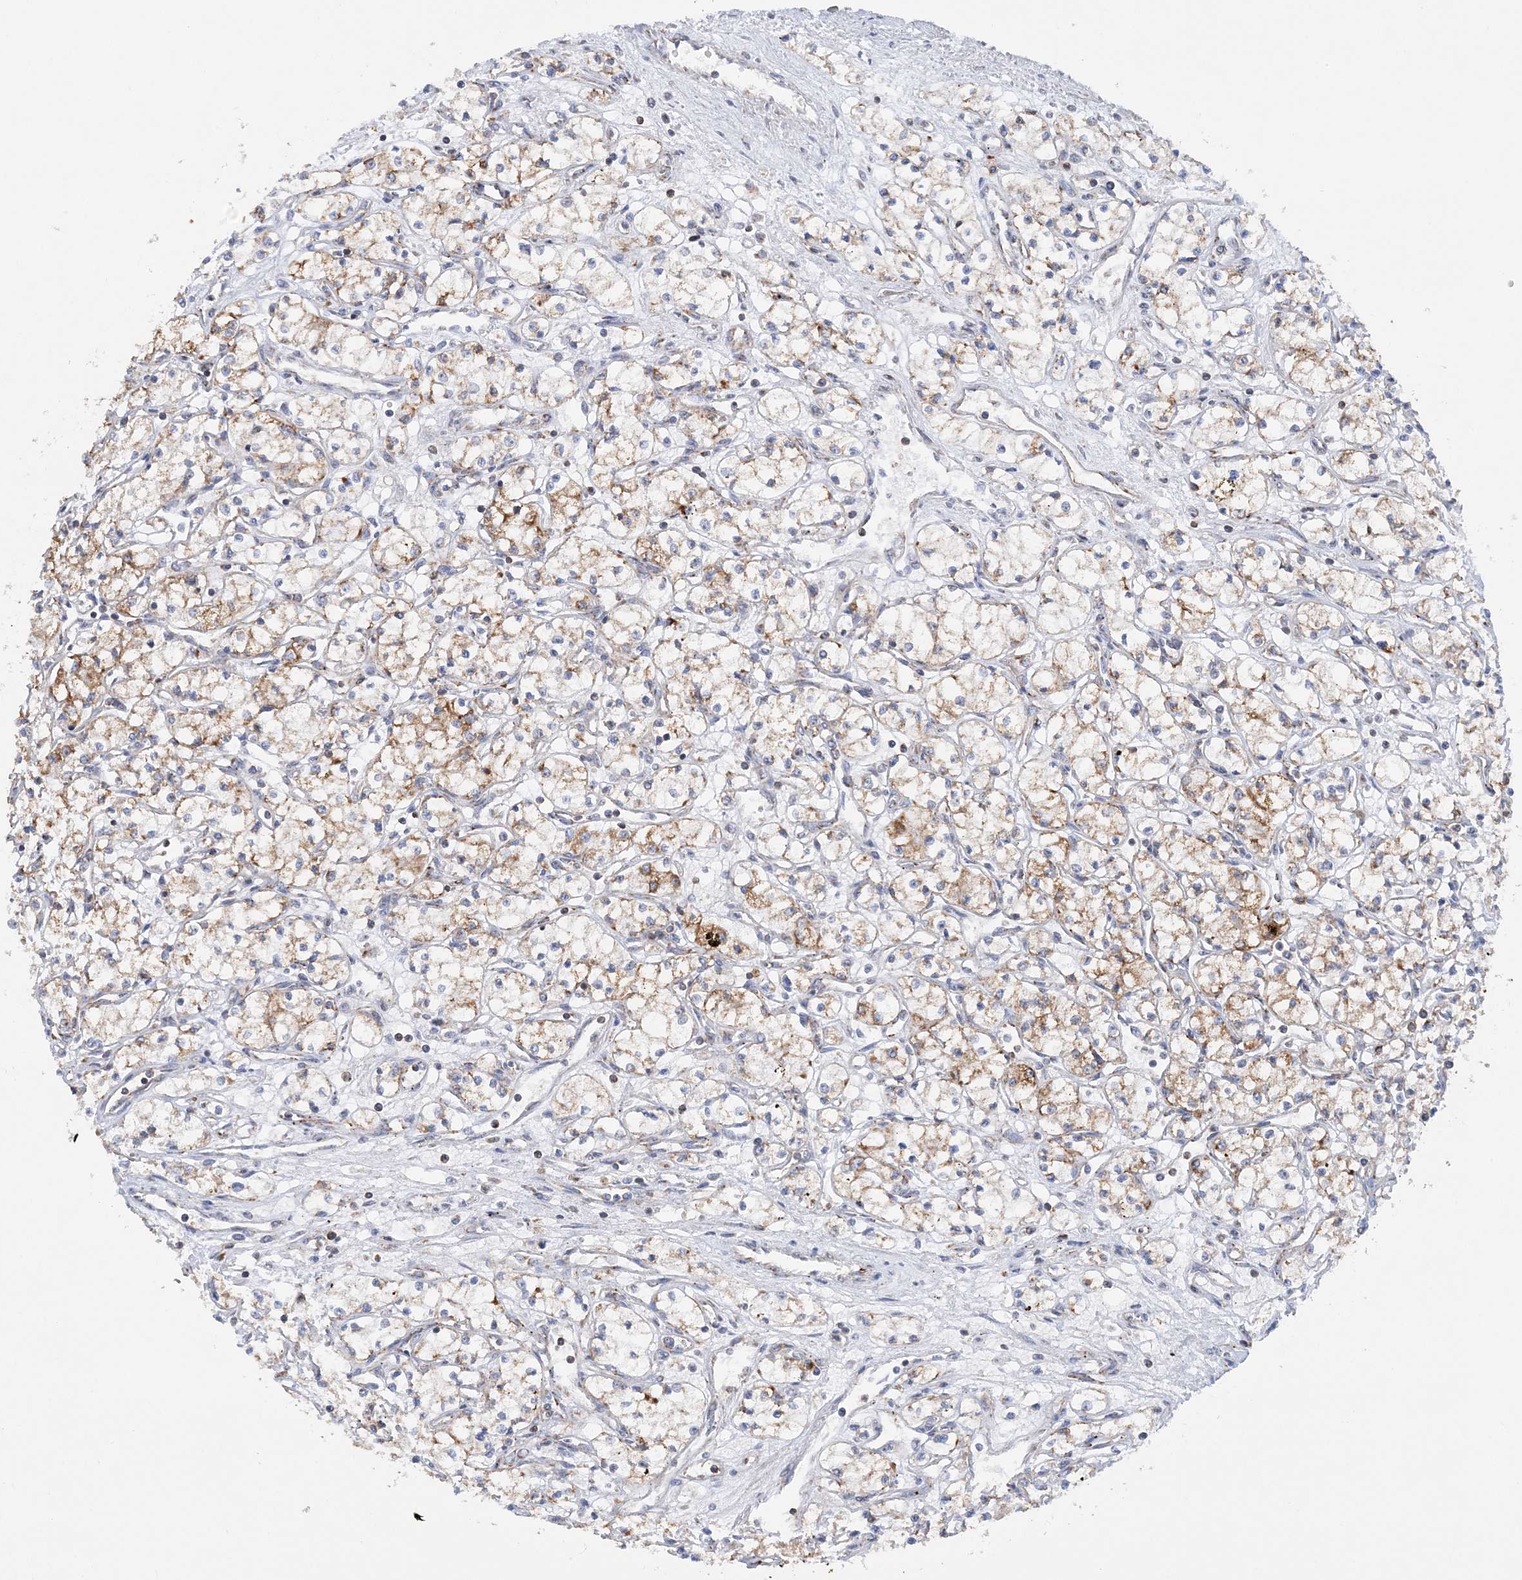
{"staining": {"intensity": "moderate", "quantity": ">75%", "location": "cytoplasmic/membranous"}, "tissue": "renal cancer", "cell_type": "Tumor cells", "image_type": "cancer", "snomed": [{"axis": "morphology", "description": "Adenocarcinoma, NOS"}, {"axis": "topography", "description": "Kidney"}], "caption": "Immunohistochemistry (IHC) photomicrograph of renal cancer stained for a protein (brown), which reveals medium levels of moderate cytoplasmic/membranous staining in about >75% of tumor cells.", "gene": "TTC32", "patient": {"sex": "male", "age": 59}}